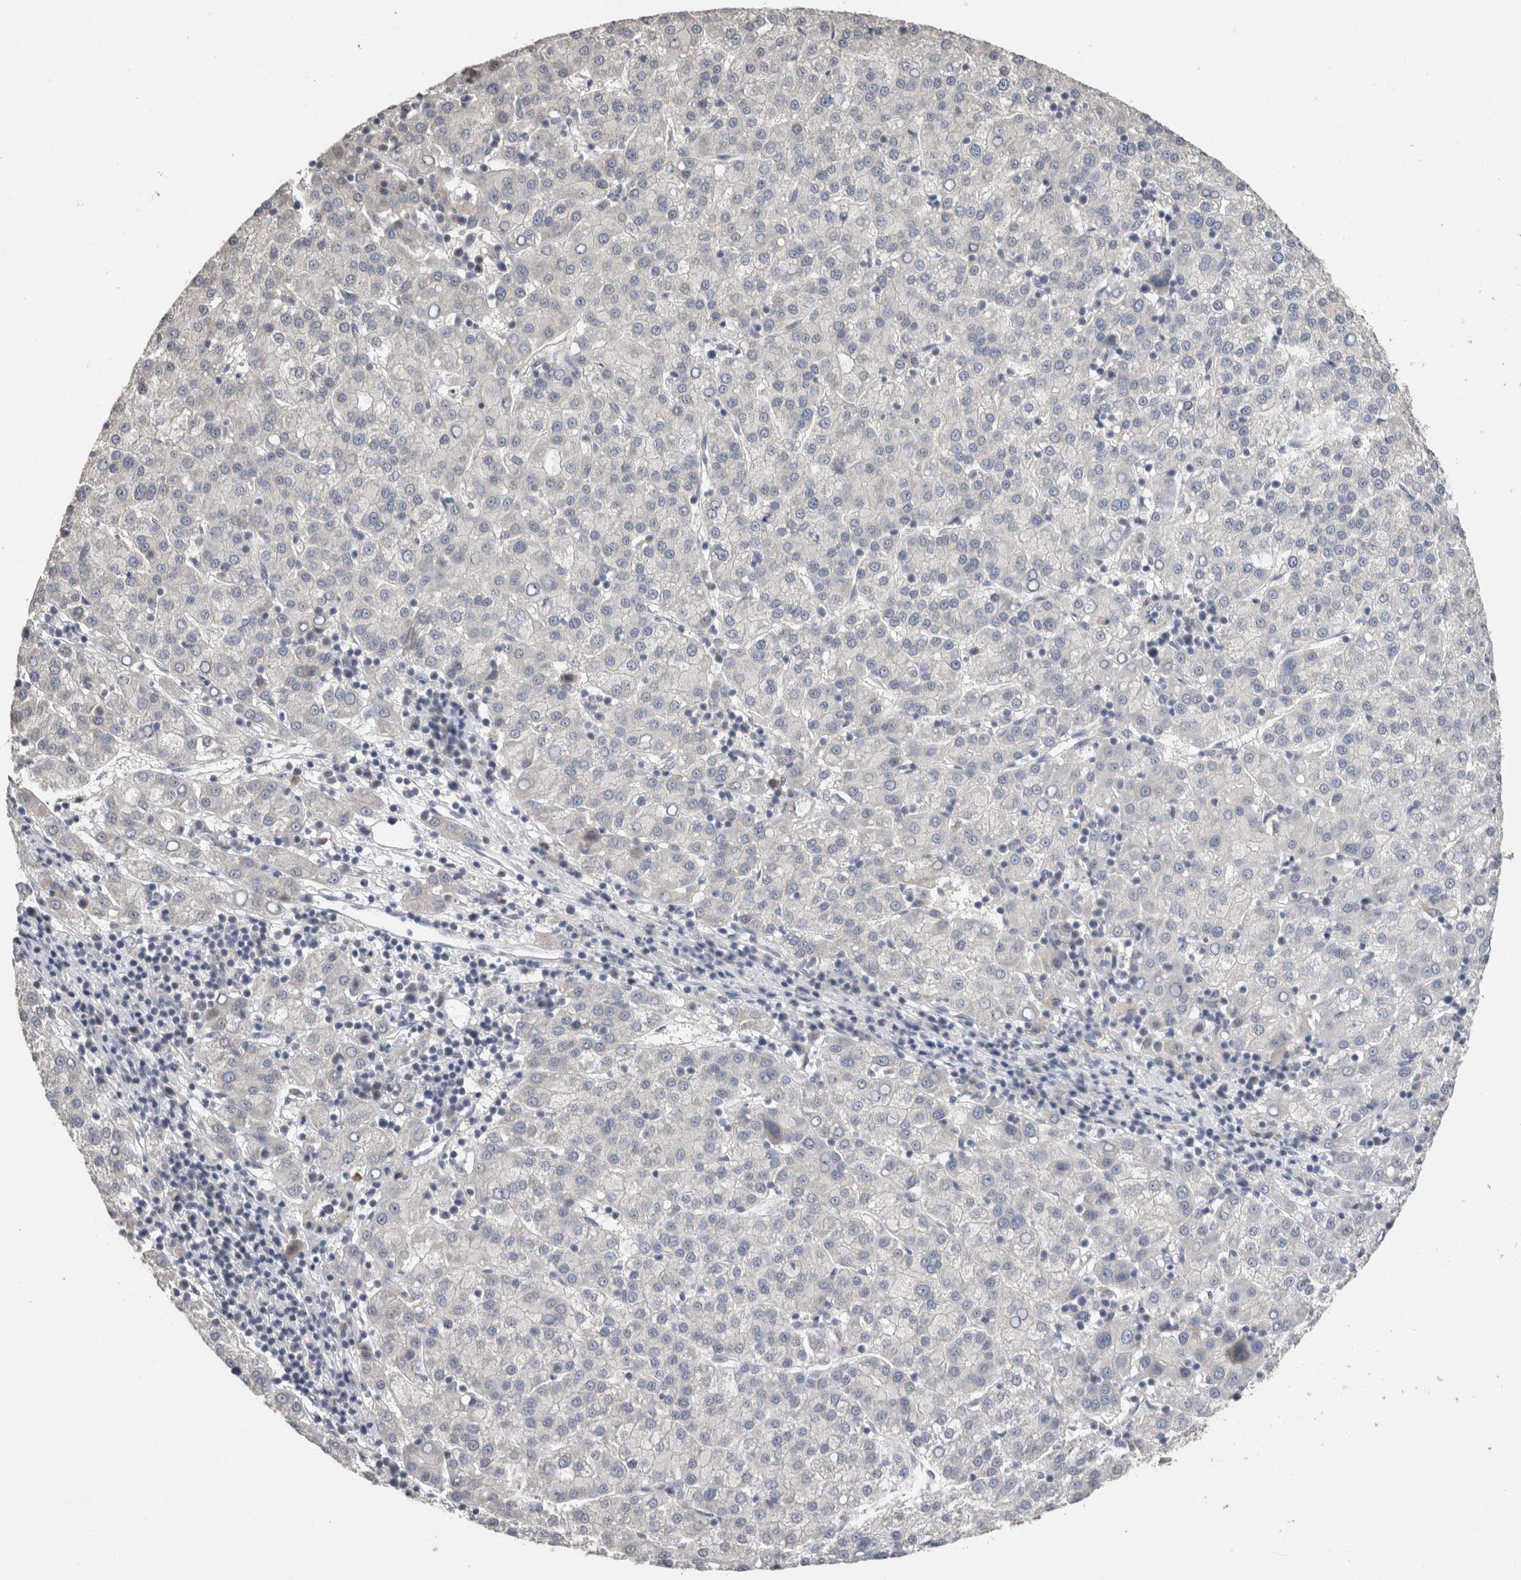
{"staining": {"intensity": "negative", "quantity": "none", "location": "none"}, "tissue": "liver cancer", "cell_type": "Tumor cells", "image_type": "cancer", "snomed": [{"axis": "morphology", "description": "Carcinoma, Hepatocellular, NOS"}, {"axis": "topography", "description": "Liver"}], "caption": "Immunohistochemistry micrograph of neoplastic tissue: human liver cancer (hepatocellular carcinoma) stained with DAB (3,3'-diaminobenzidine) exhibits no significant protein positivity in tumor cells.", "gene": "CRYBG1", "patient": {"sex": "female", "age": 58}}